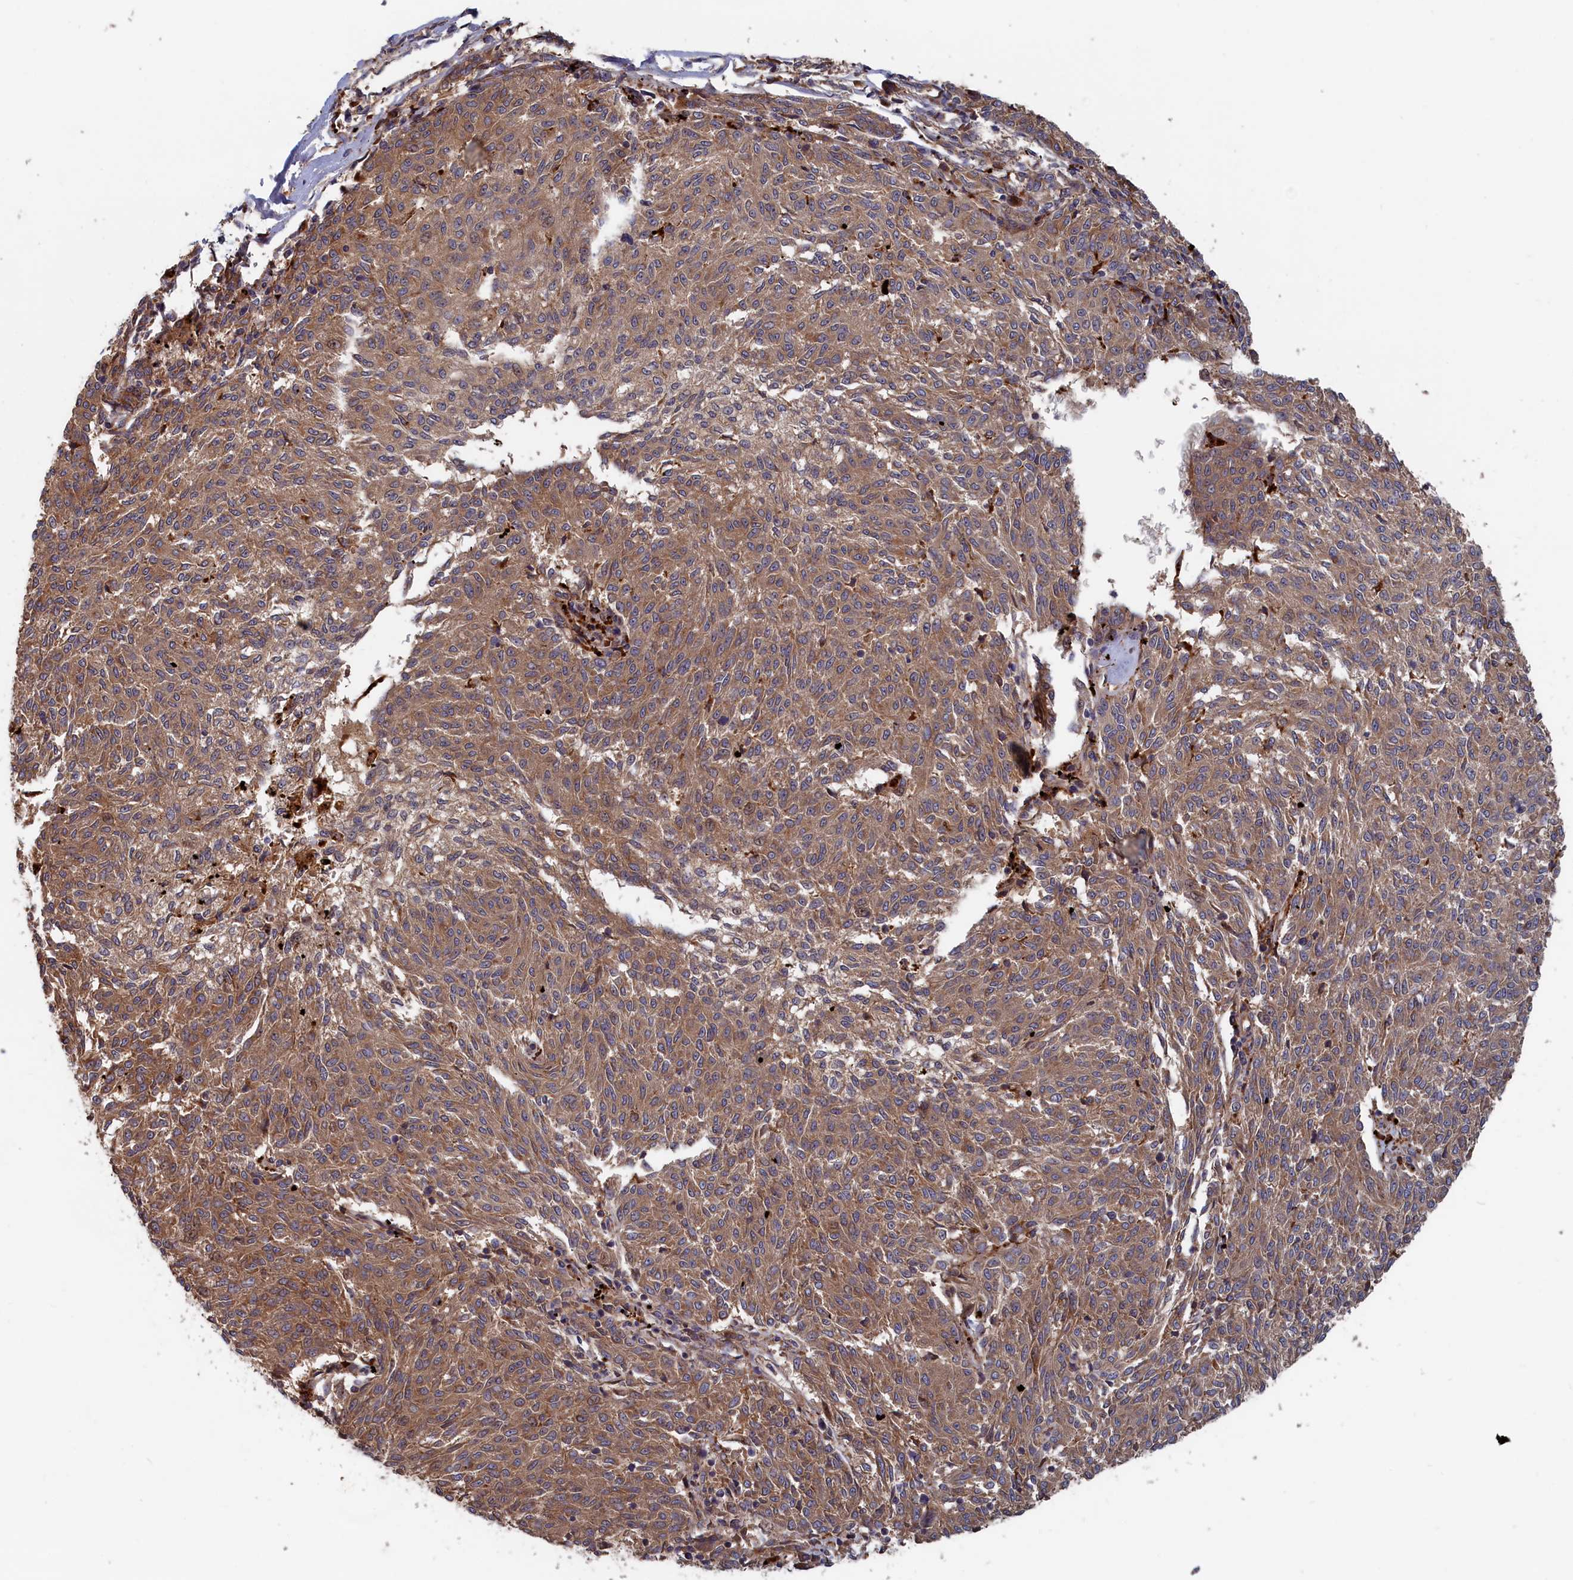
{"staining": {"intensity": "moderate", "quantity": ">75%", "location": "cytoplasmic/membranous"}, "tissue": "melanoma", "cell_type": "Tumor cells", "image_type": "cancer", "snomed": [{"axis": "morphology", "description": "Malignant melanoma, NOS"}, {"axis": "topography", "description": "Skin"}], "caption": "This histopathology image shows IHC staining of human melanoma, with medium moderate cytoplasmic/membranous positivity in approximately >75% of tumor cells.", "gene": "TRAPPC2L", "patient": {"sex": "female", "age": 72}}